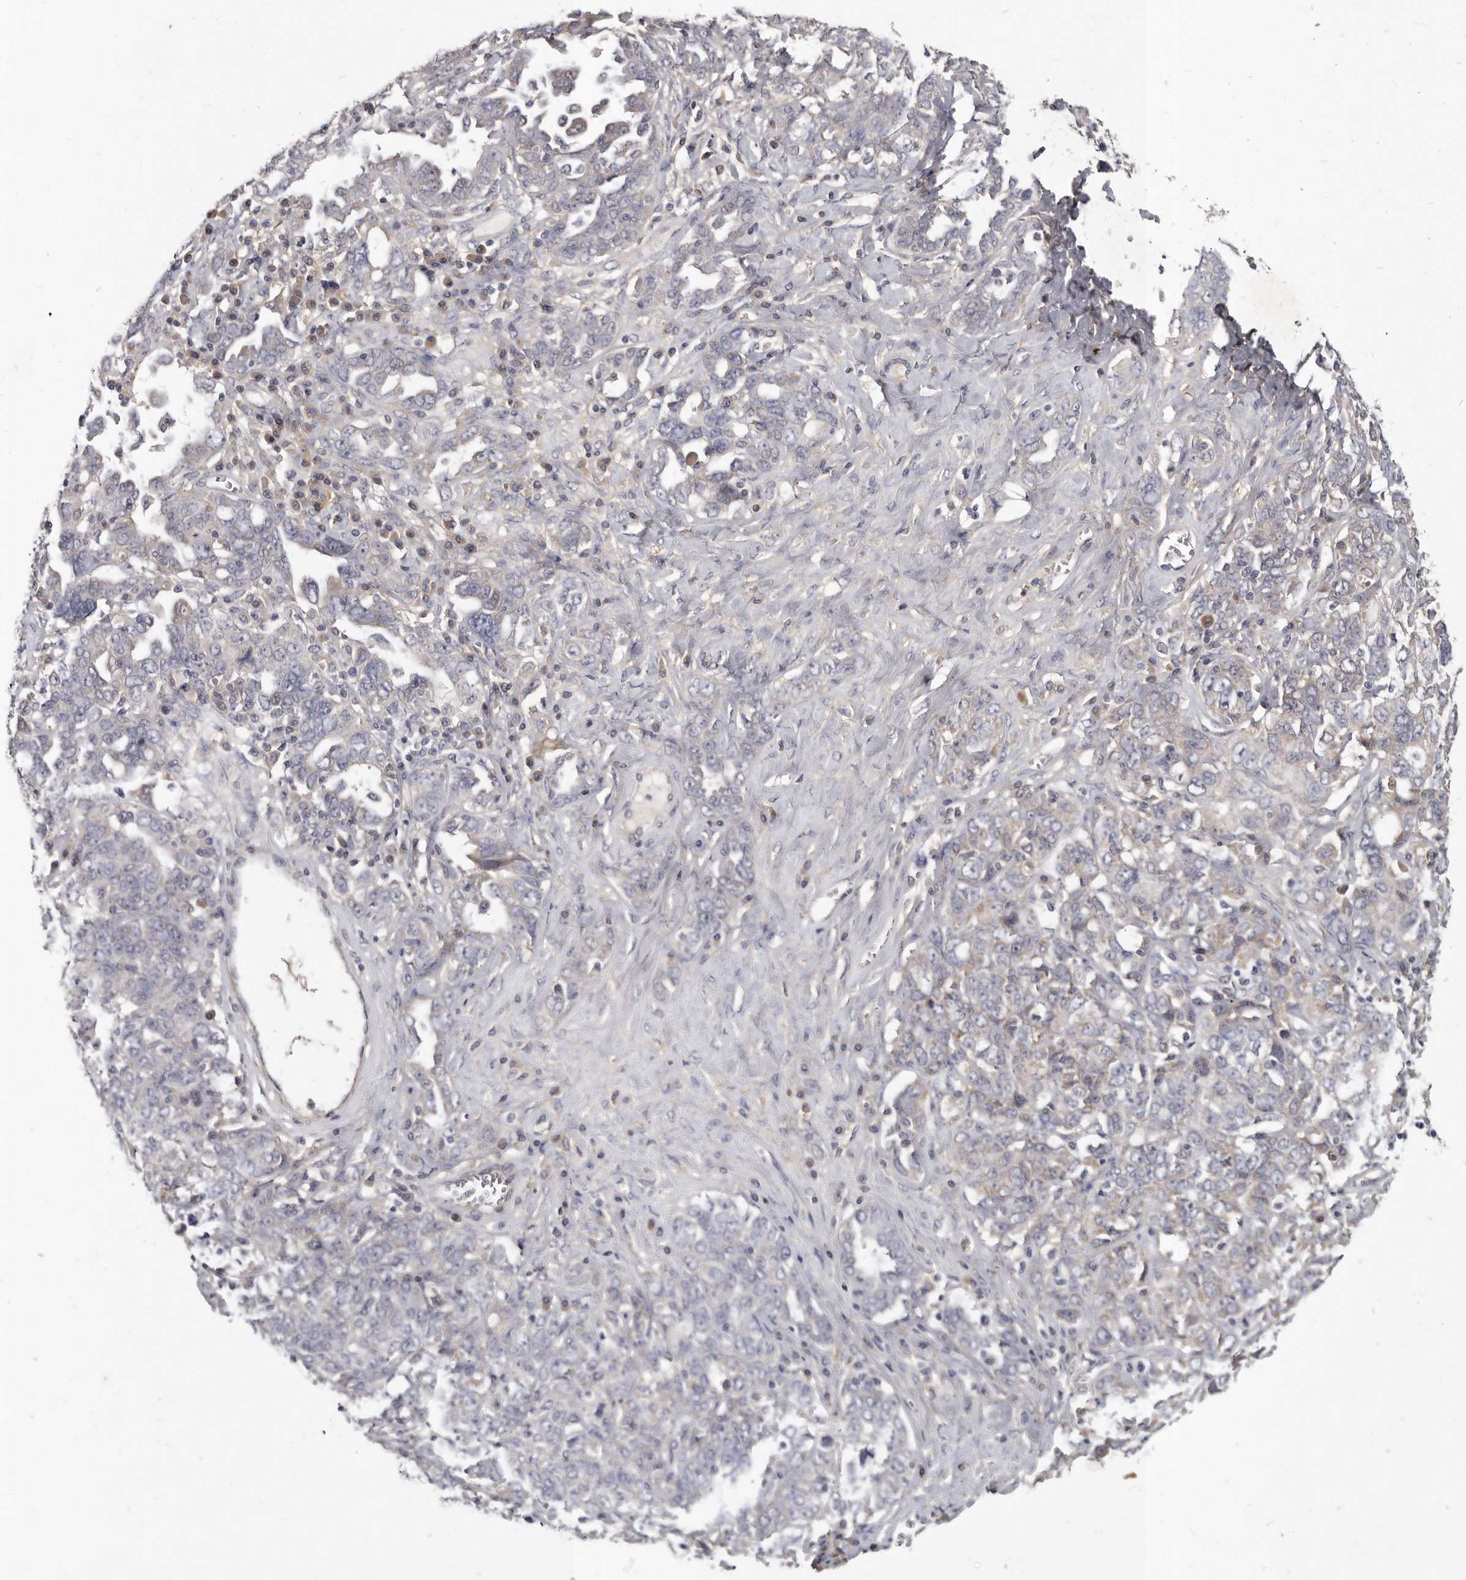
{"staining": {"intensity": "negative", "quantity": "none", "location": "none"}, "tissue": "ovarian cancer", "cell_type": "Tumor cells", "image_type": "cancer", "snomed": [{"axis": "morphology", "description": "Carcinoma, endometroid"}, {"axis": "topography", "description": "Ovary"}], "caption": "Ovarian cancer was stained to show a protein in brown. There is no significant expression in tumor cells.", "gene": "SLC22A1", "patient": {"sex": "female", "age": 62}}